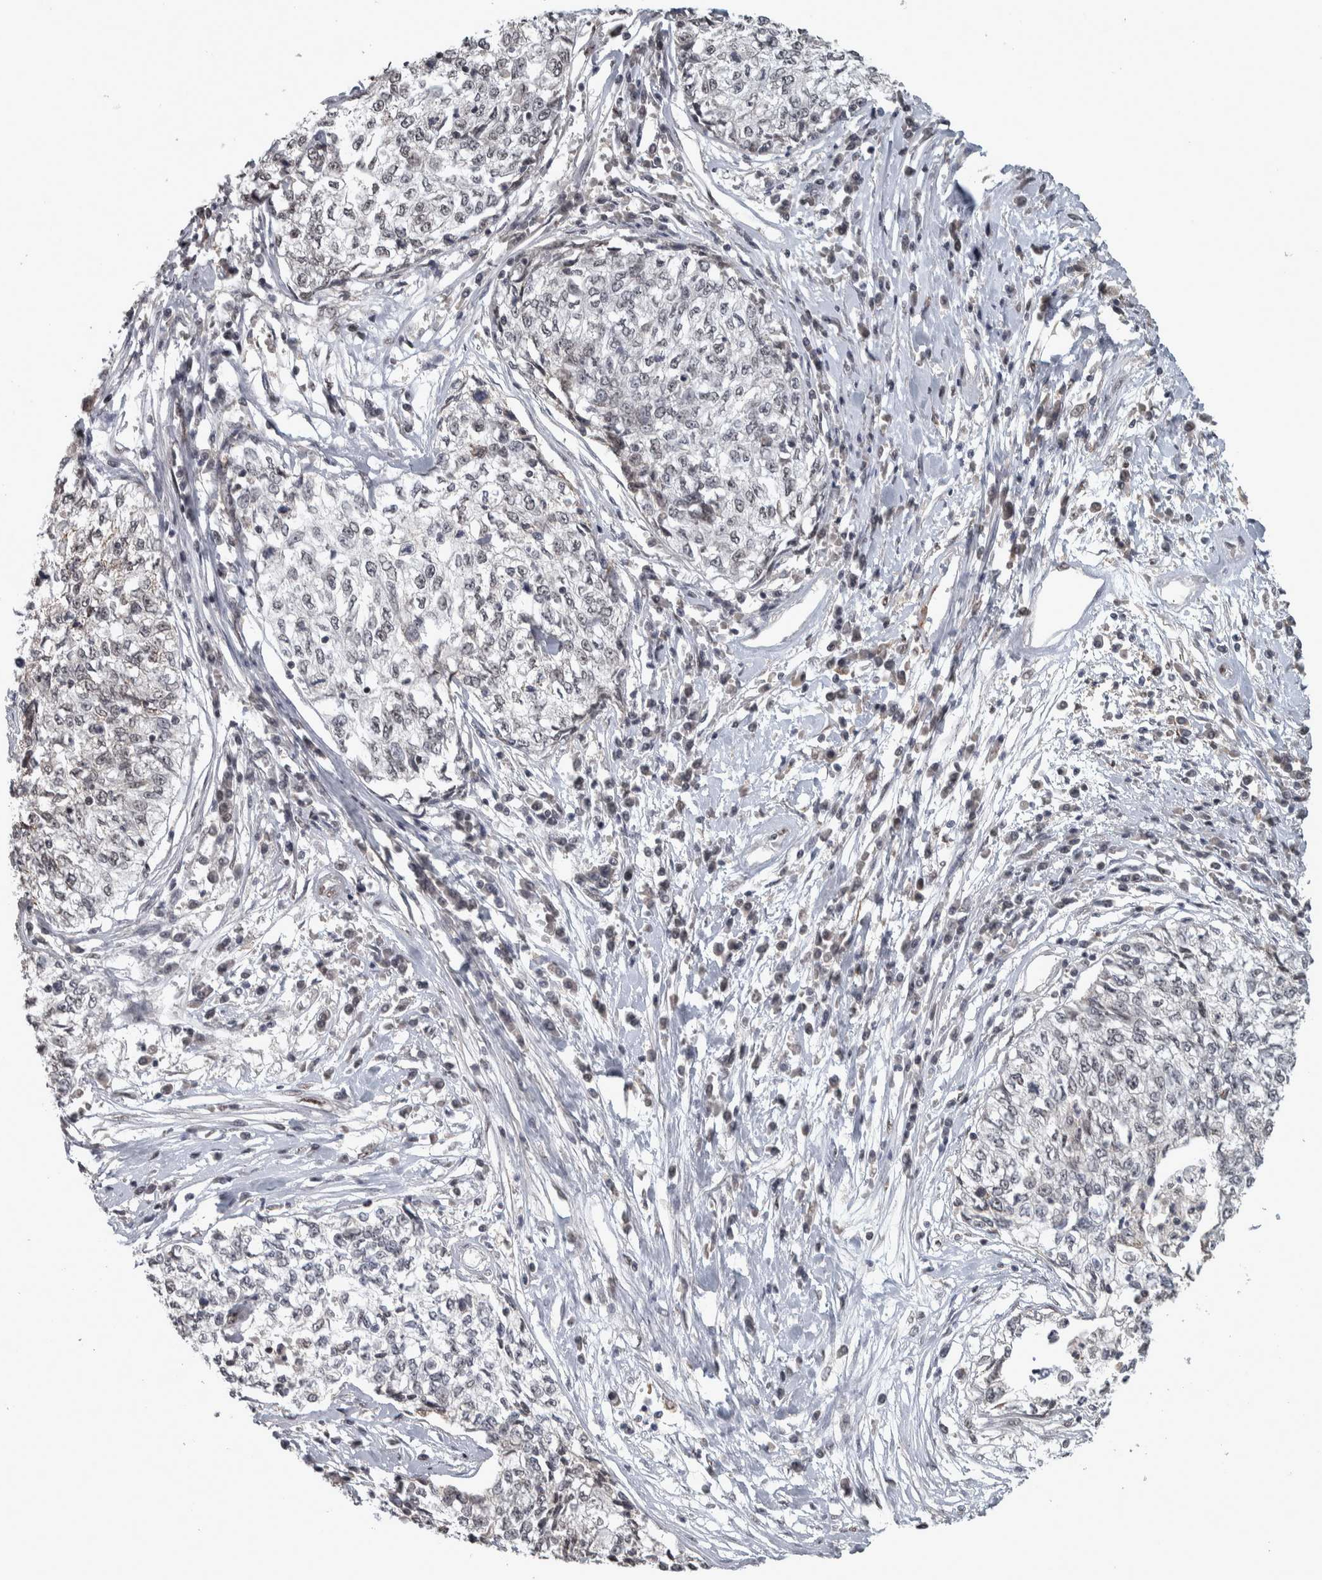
{"staining": {"intensity": "negative", "quantity": "none", "location": "none"}, "tissue": "cervical cancer", "cell_type": "Tumor cells", "image_type": "cancer", "snomed": [{"axis": "morphology", "description": "Squamous cell carcinoma, NOS"}, {"axis": "topography", "description": "Cervix"}], "caption": "The histopathology image shows no staining of tumor cells in cervical cancer.", "gene": "DDX42", "patient": {"sex": "female", "age": 57}}